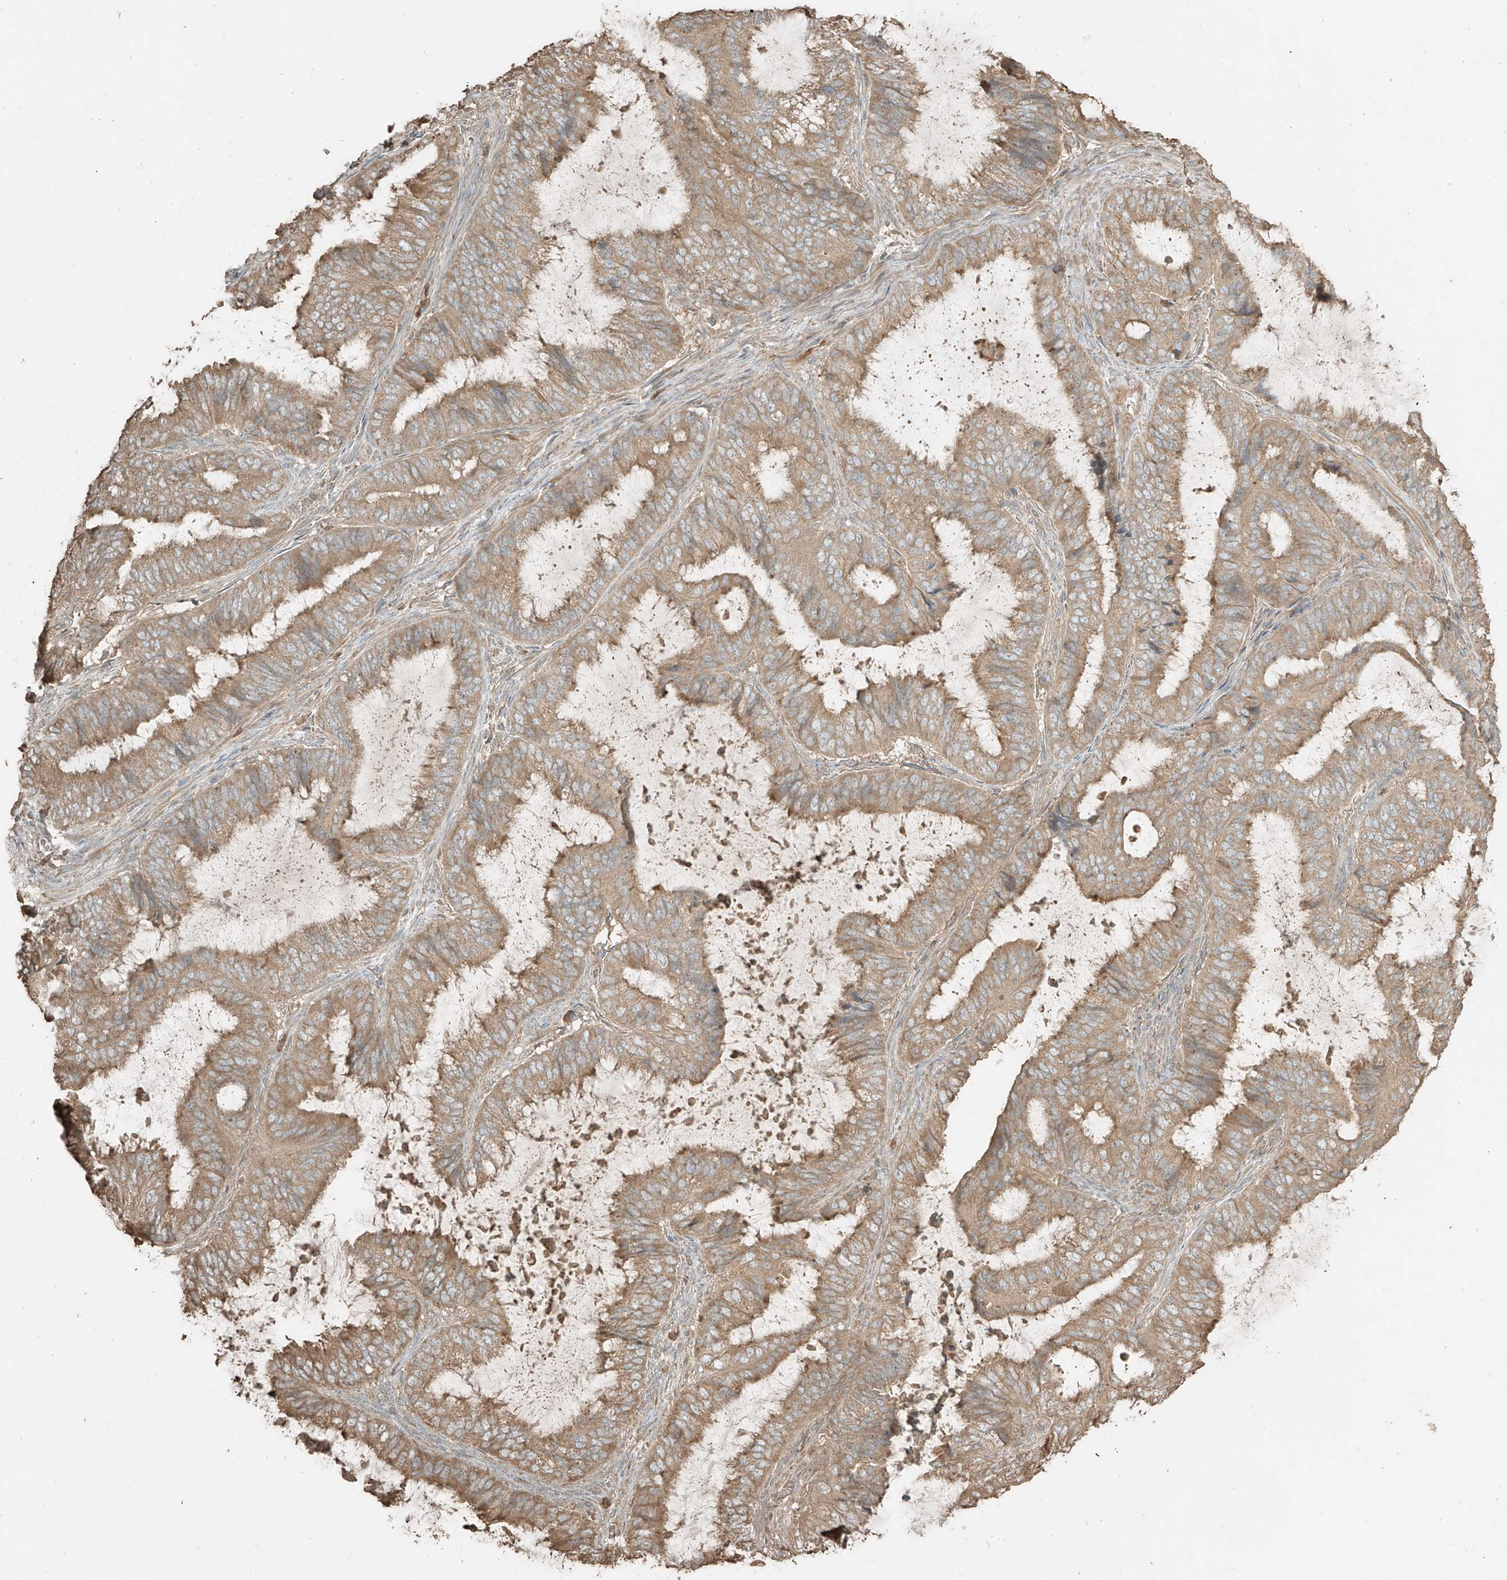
{"staining": {"intensity": "moderate", "quantity": ">75%", "location": "cytoplasmic/membranous"}, "tissue": "endometrial cancer", "cell_type": "Tumor cells", "image_type": "cancer", "snomed": [{"axis": "morphology", "description": "Adenocarcinoma, NOS"}, {"axis": "topography", "description": "Endometrium"}], "caption": "Immunohistochemistry (IHC) photomicrograph of endometrial cancer (adenocarcinoma) stained for a protein (brown), which displays medium levels of moderate cytoplasmic/membranous positivity in about >75% of tumor cells.", "gene": "RFTN2", "patient": {"sex": "female", "age": 81}}